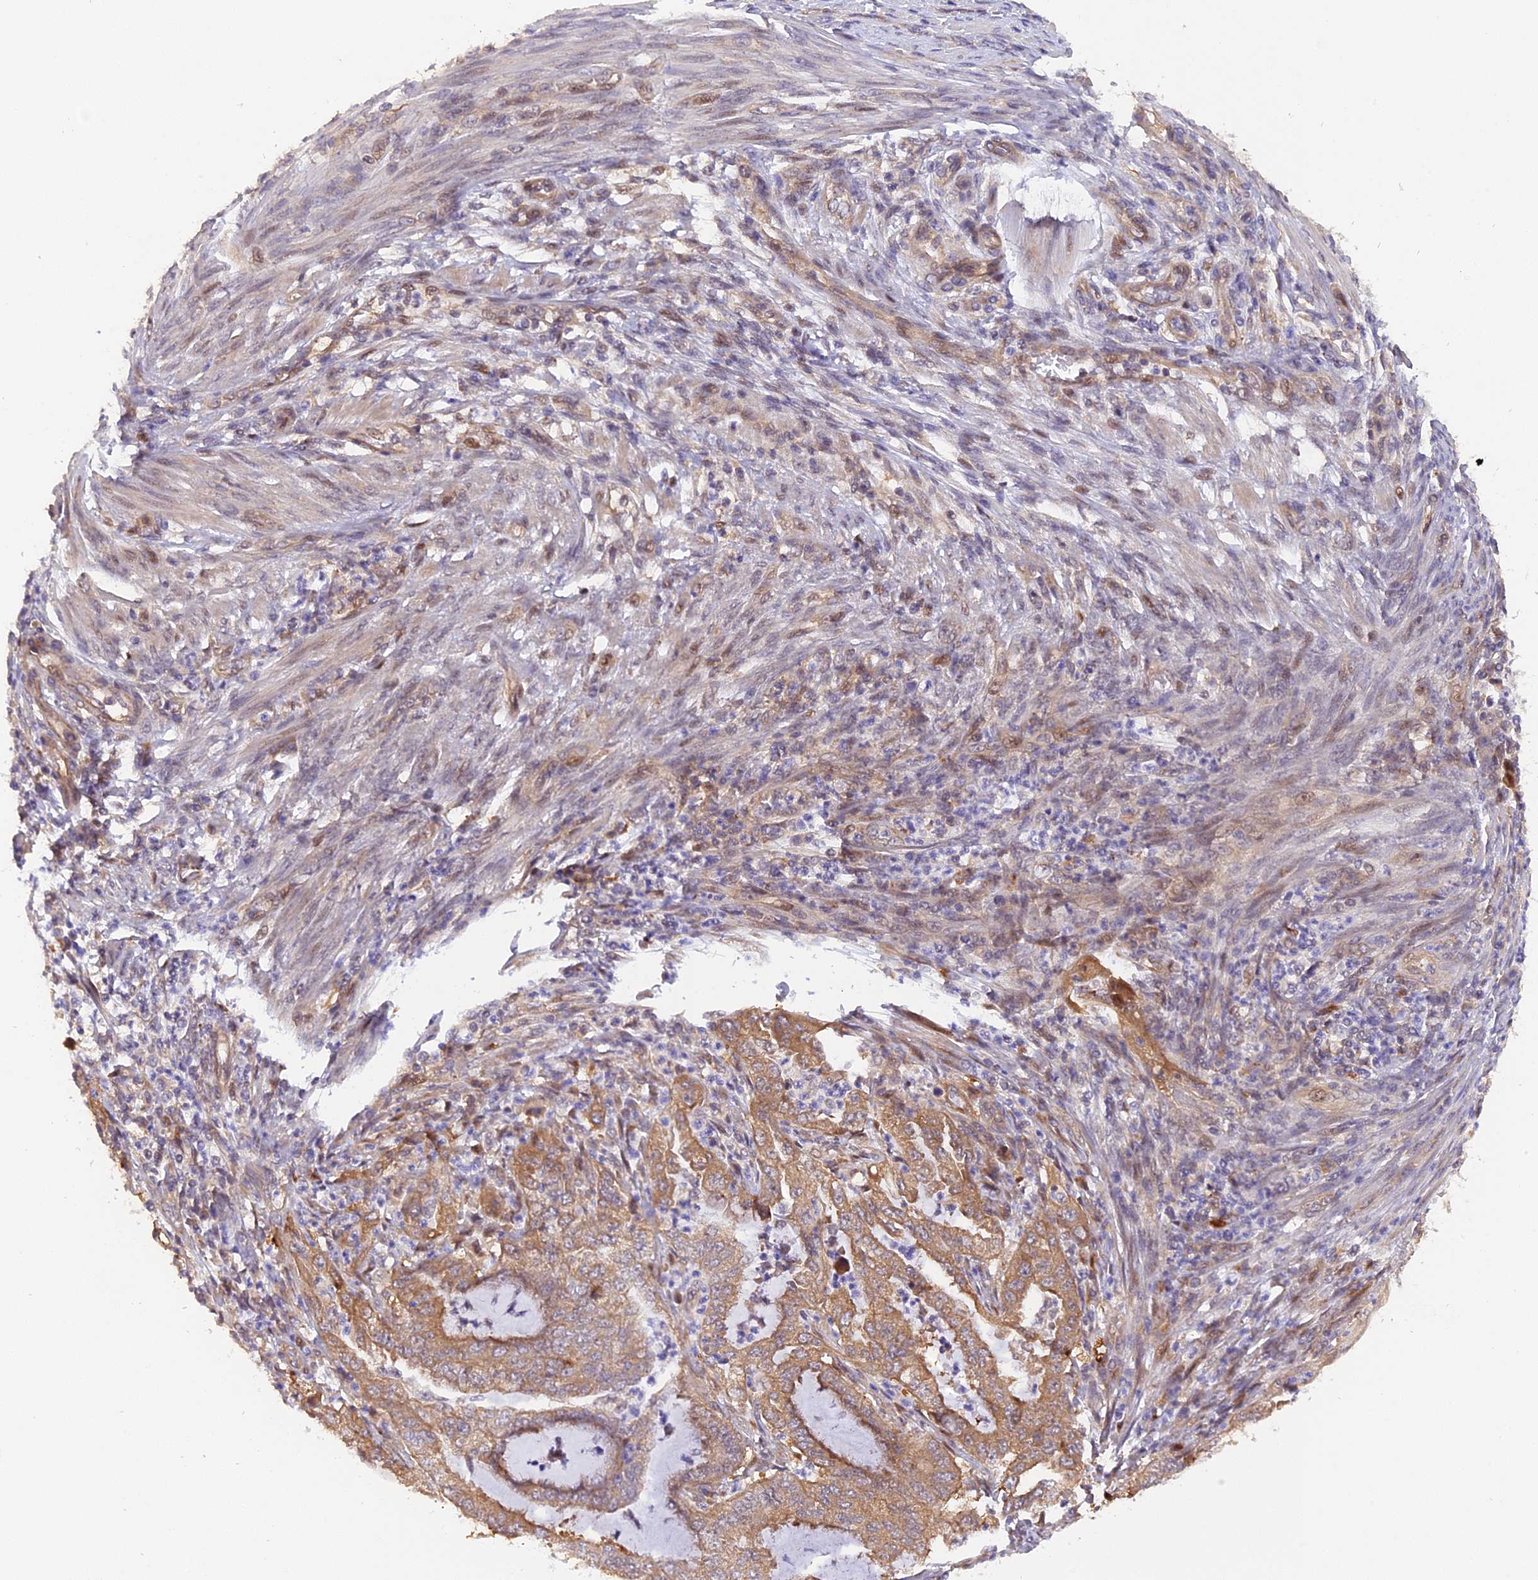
{"staining": {"intensity": "moderate", "quantity": ">75%", "location": "cytoplasmic/membranous"}, "tissue": "endometrial cancer", "cell_type": "Tumor cells", "image_type": "cancer", "snomed": [{"axis": "morphology", "description": "Adenocarcinoma, NOS"}, {"axis": "topography", "description": "Endometrium"}], "caption": "Adenocarcinoma (endometrial) stained with a protein marker shows moderate staining in tumor cells.", "gene": "SAMD4A", "patient": {"sex": "female", "age": 51}}